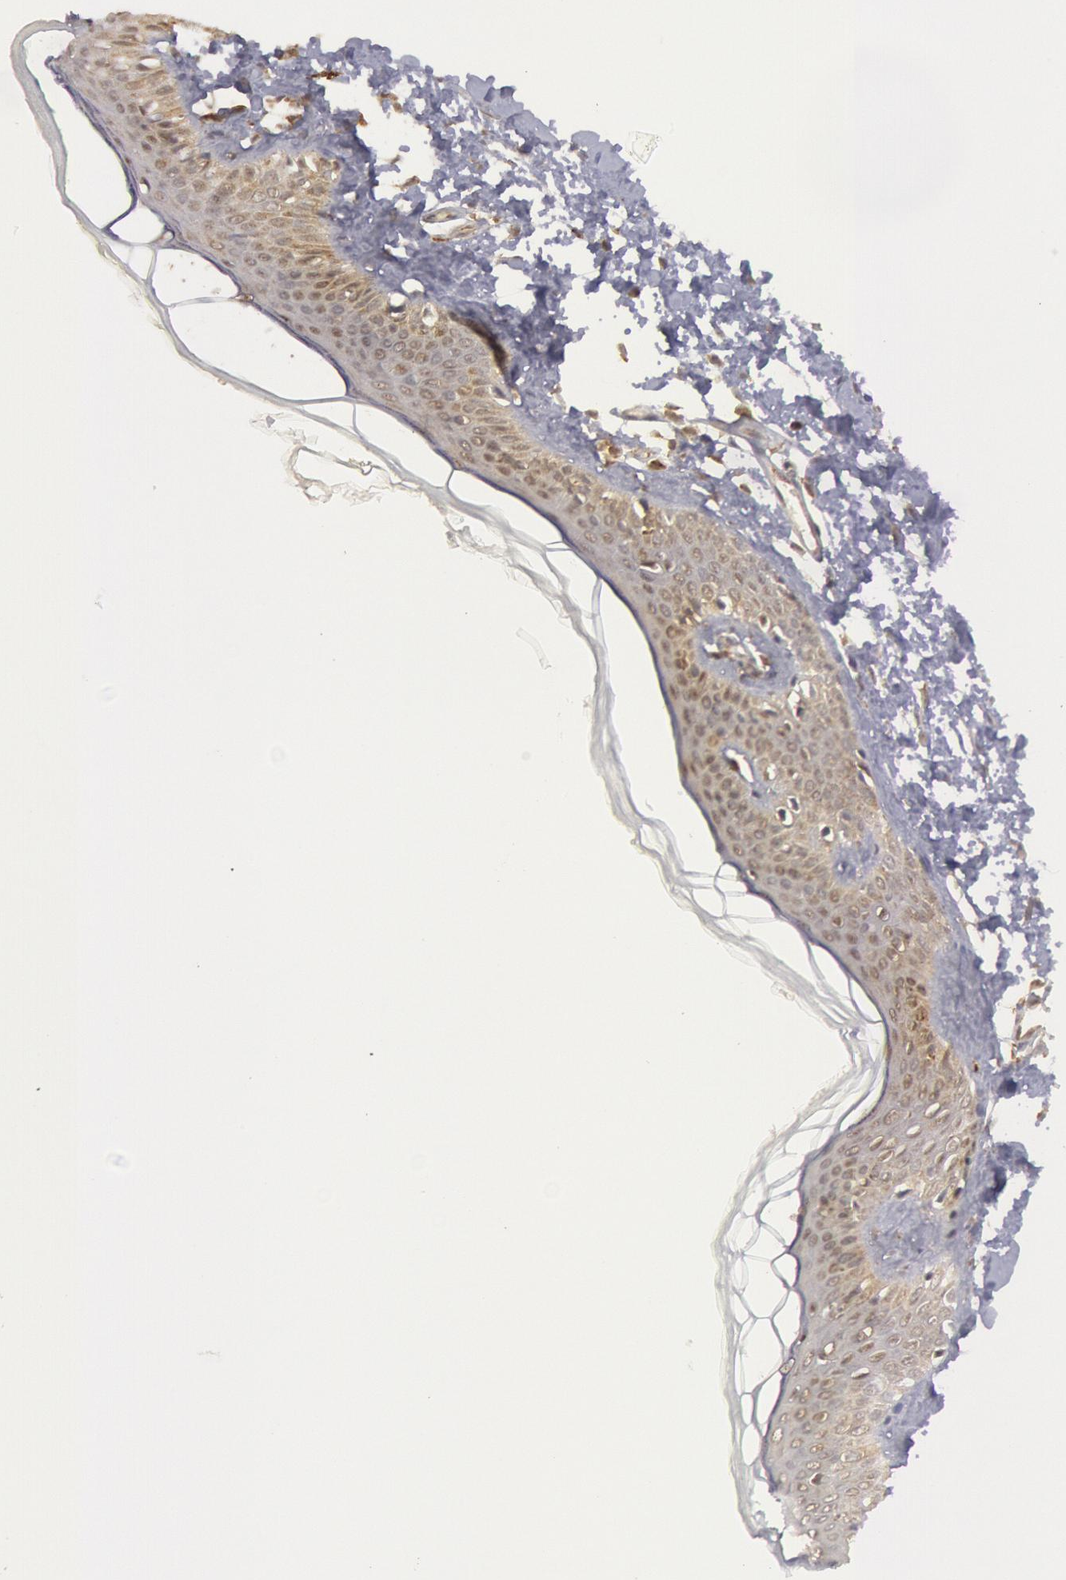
{"staining": {"intensity": "weak", "quantity": ">75%", "location": "cytoplasmic/membranous"}, "tissue": "skin", "cell_type": "Fibroblasts", "image_type": "normal", "snomed": [{"axis": "morphology", "description": "Normal tissue, NOS"}, {"axis": "morphology", "description": "Sarcoma, NOS"}, {"axis": "topography", "description": "Skin"}, {"axis": "topography", "description": "Soft tissue"}], "caption": "Immunohistochemical staining of unremarkable human skin displays weak cytoplasmic/membranous protein positivity in approximately >75% of fibroblasts. (IHC, brightfield microscopy, high magnification).", "gene": "ENSG00000250264", "patient": {"sex": "female", "age": 51}}